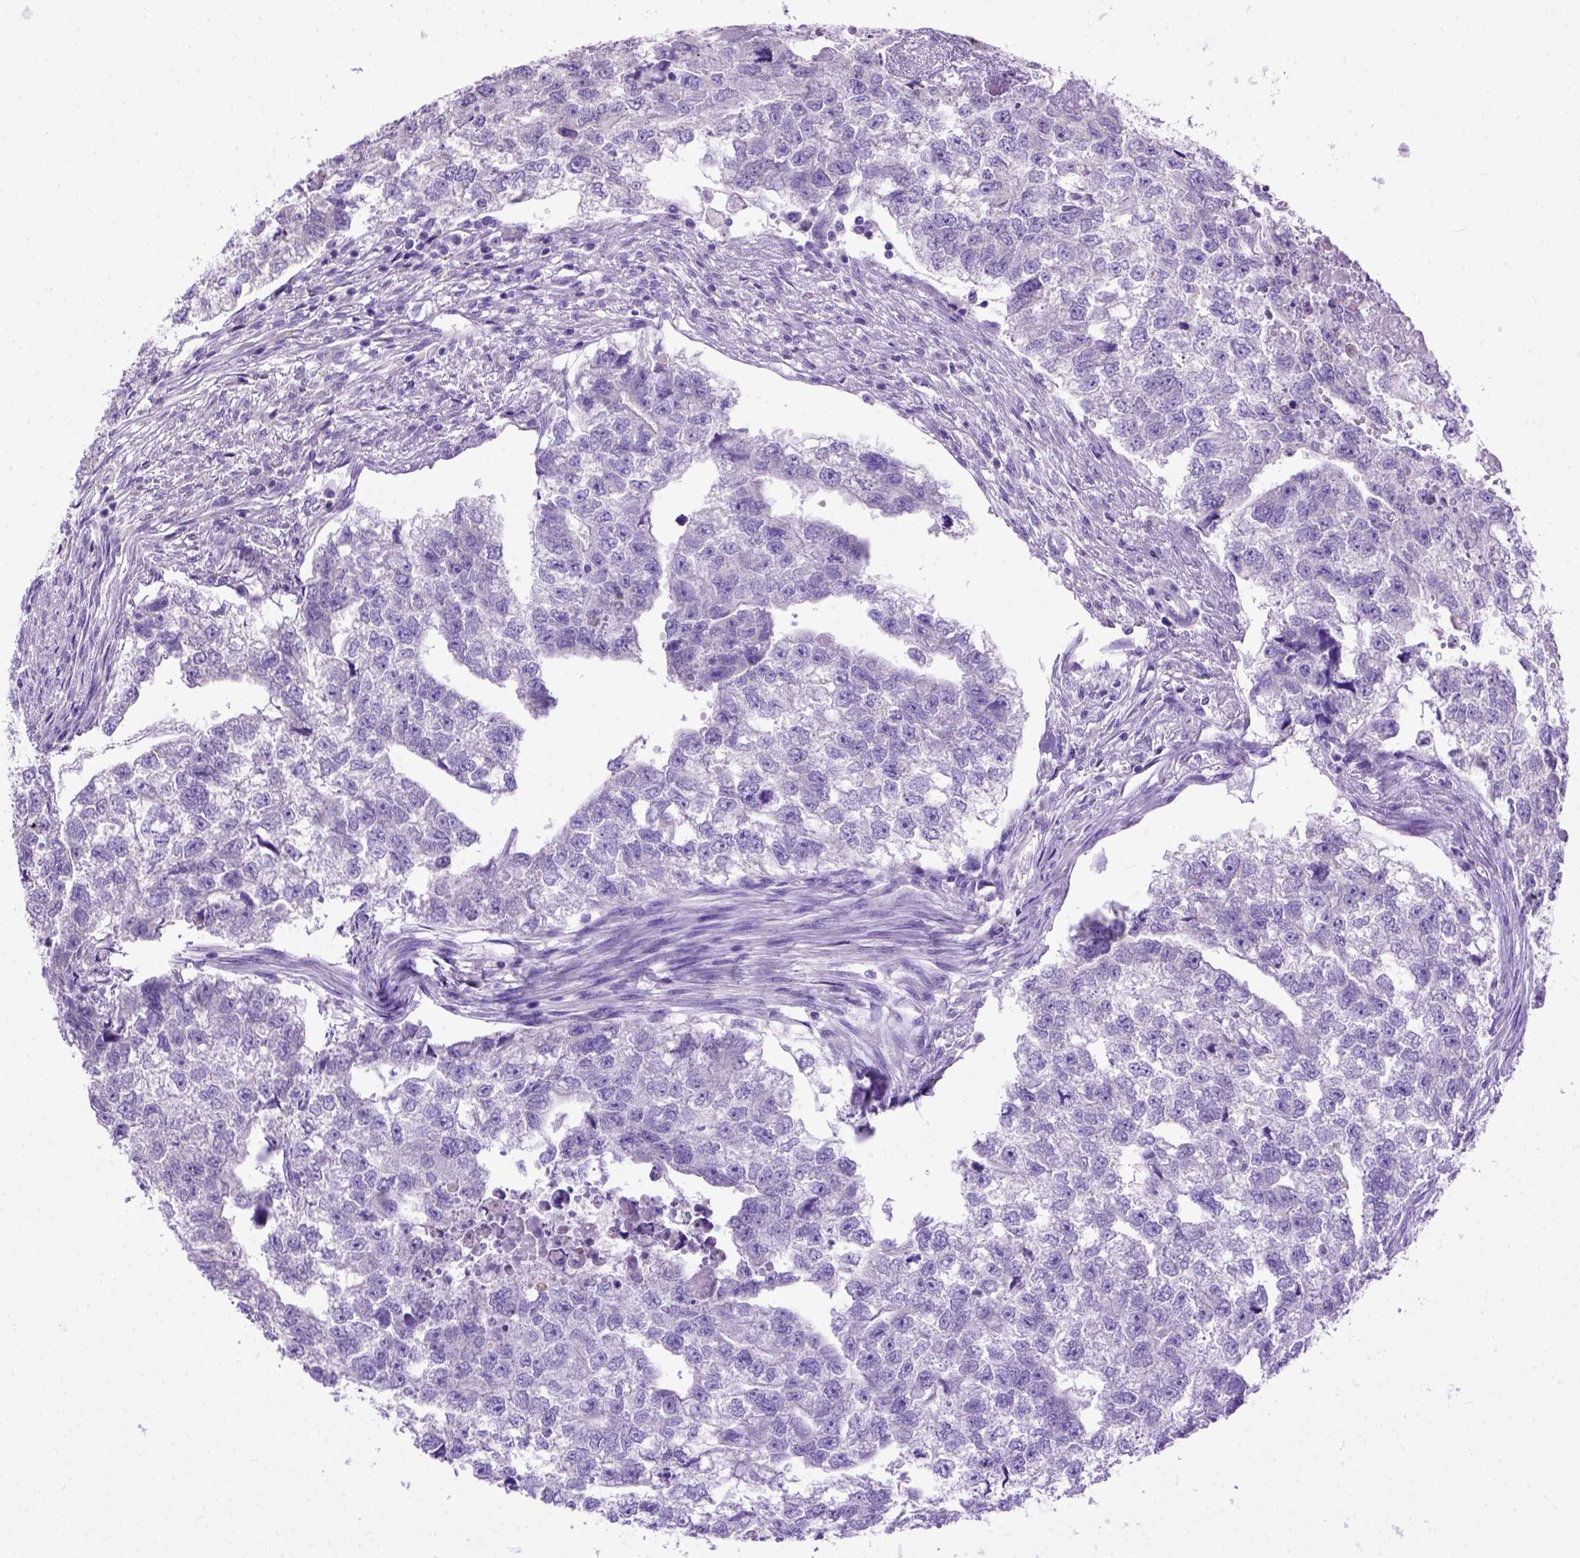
{"staining": {"intensity": "negative", "quantity": "none", "location": "none"}, "tissue": "testis cancer", "cell_type": "Tumor cells", "image_type": "cancer", "snomed": [{"axis": "morphology", "description": "Carcinoma, Embryonal, NOS"}, {"axis": "morphology", "description": "Teratoma, malignant, NOS"}, {"axis": "topography", "description": "Testis"}], "caption": "High magnification brightfield microscopy of testis malignant teratoma stained with DAB (brown) and counterstained with hematoxylin (blue): tumor cells show no significant staining.", "gene": "ODAD3", "patient": {"sex": "male", "age": 44}}